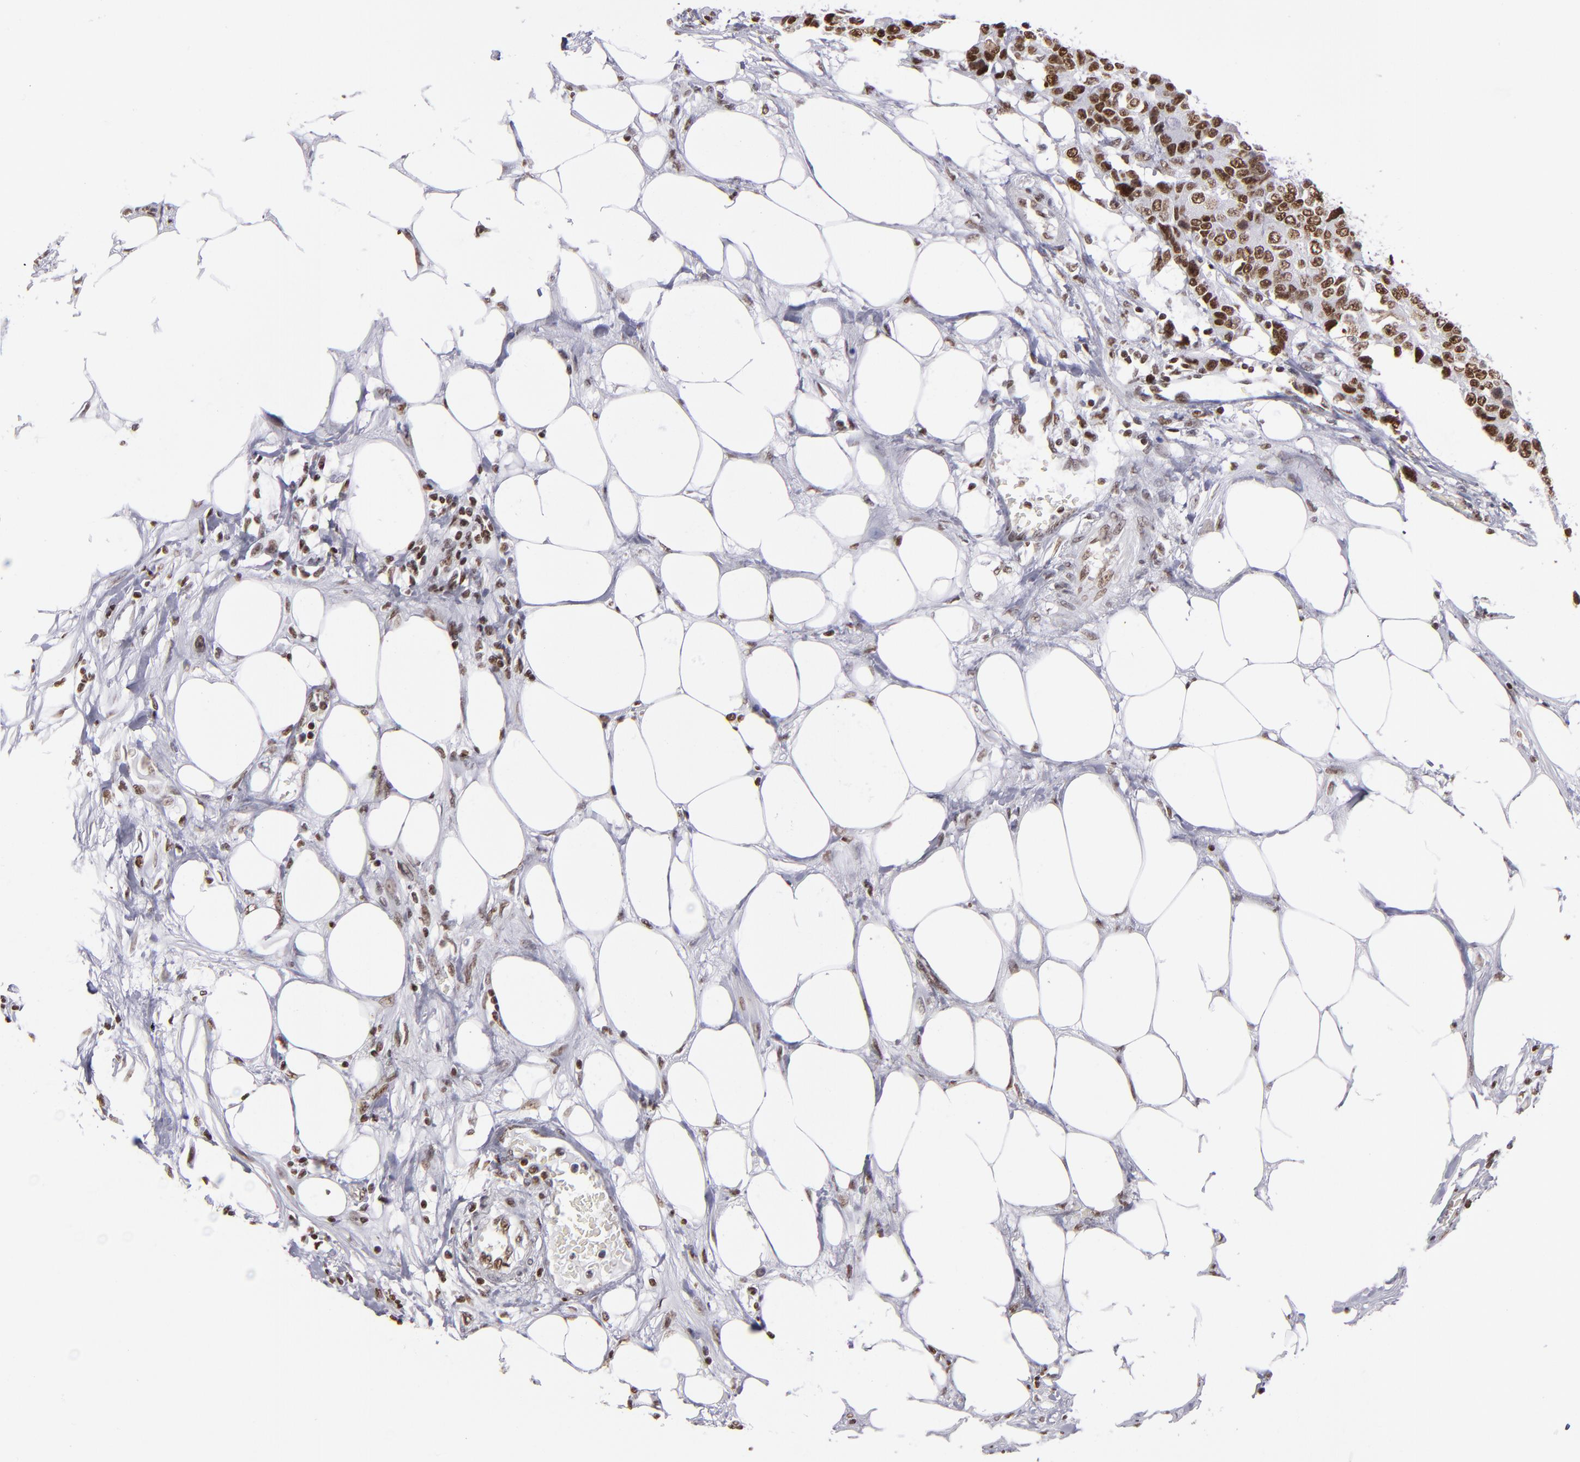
{"staining": {"intensity": "strong", "quantity": ">75%", "location": "nuclear"}, "tissue": "colorectal cancer", "cell_type": "Tumor cells", "image_type": "cancer", "snomed": [{"axis": "morphology", "description": "Adenocarcinoma, NOS"}, {"axis": "topography", "description": "Colon"}], "caption": "Brown immunohistochemical staining in human adenocarcinoma (colorectal) shows strong nuclear expression in about >75% of tumor cells.", "gene": "TERF2", "patient": {"sex": "female", "age": 86}}